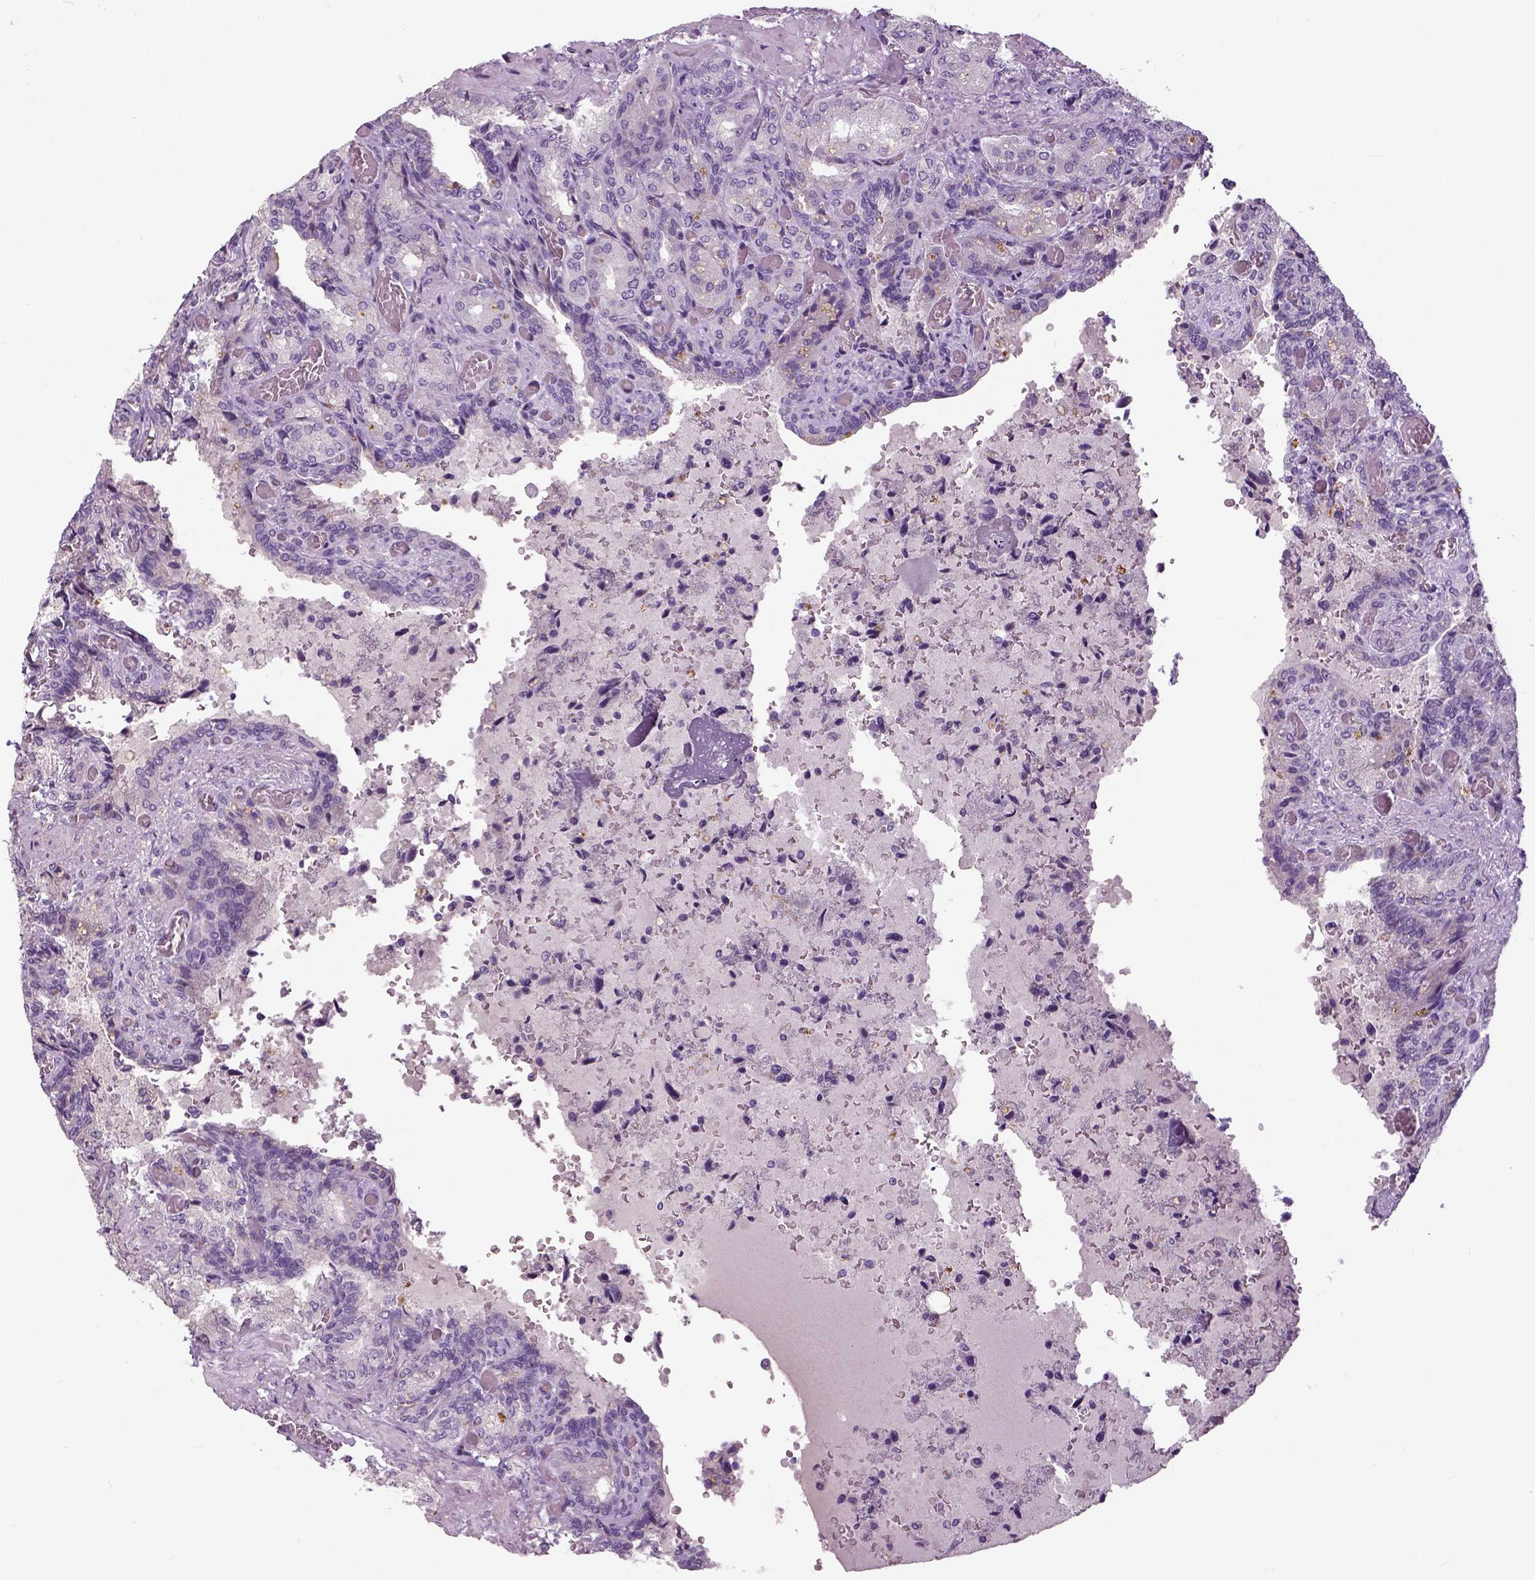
{"staining": {"intensity": "negative", "quantity": "none", "location": "none"}, "tissue": "seminal vesicle", "cell_type": "Glandular cells", "image_type": "normal", "snomed": [{"axis": "morphology", "description": "Normal tissue, NOS"}, {"axis": "topography", "description": "Seminal veicle"}], "caption": "An immunohistochemistry photomicrograph of unremarkable seminal vesicle is shown. There is no staining in glandular cells of seminal vesicle.", "gene": "NECAB1", "patient": {"sex": "male", "age": 68}}